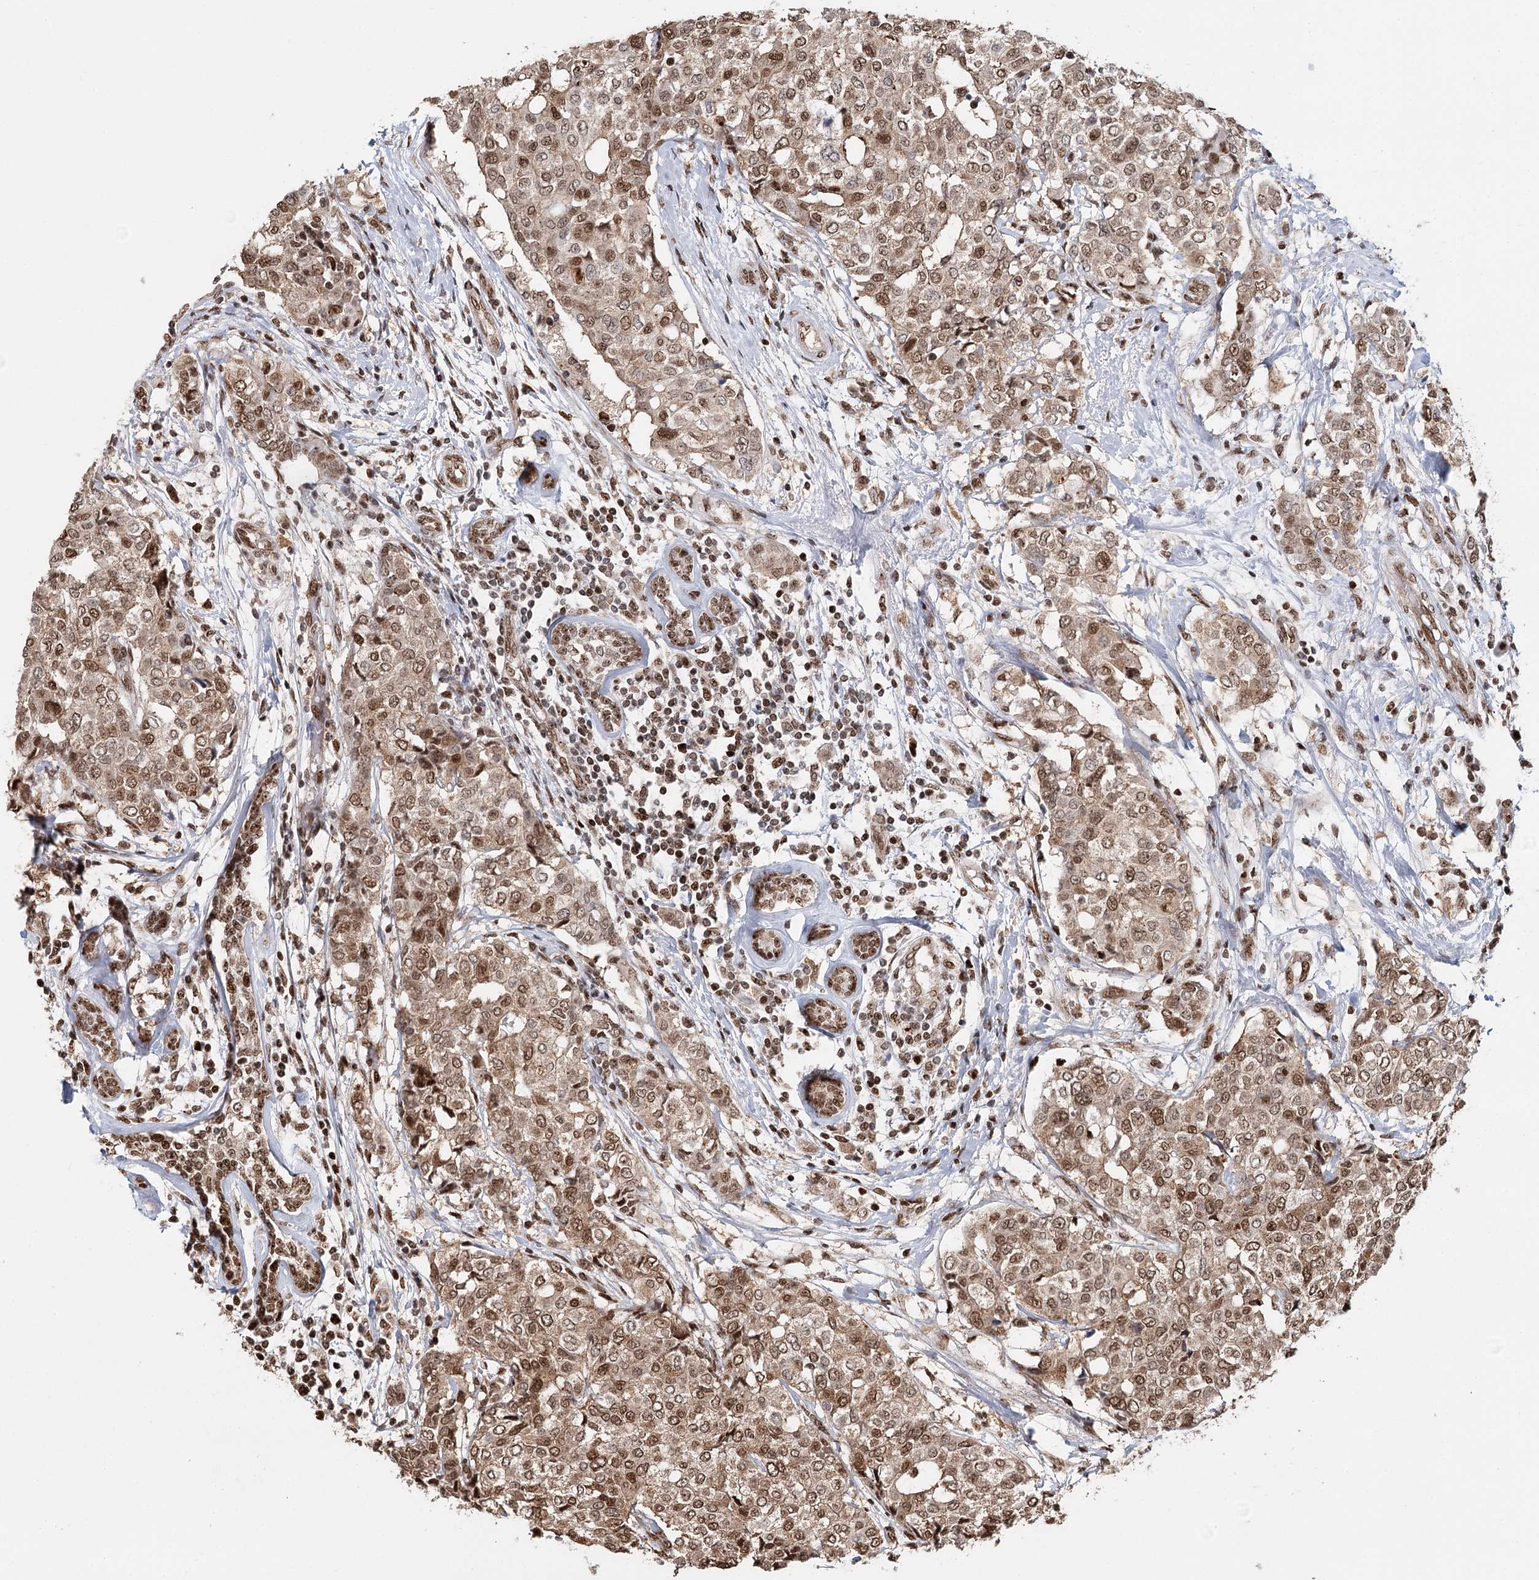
{"staining": {"intensity": "moderate", "quantity": ">75%", "location": "nuclear"}, "tissue": "breast cancer", "cell_type": "Tumor cells", "image_type": "cancer", "snomed": [{"axis": "morphology", "description": "Lobular carcinoma"}, {"axis": "topography", "description": "Breast"}], "caption": "Tumor cells reveal medium levels of moderate nuclear positivity in about >75% of cells in lobular carcinoma (breast).", "gene": "RPS27A", "patient": {"sex": "female", "age": 51}}